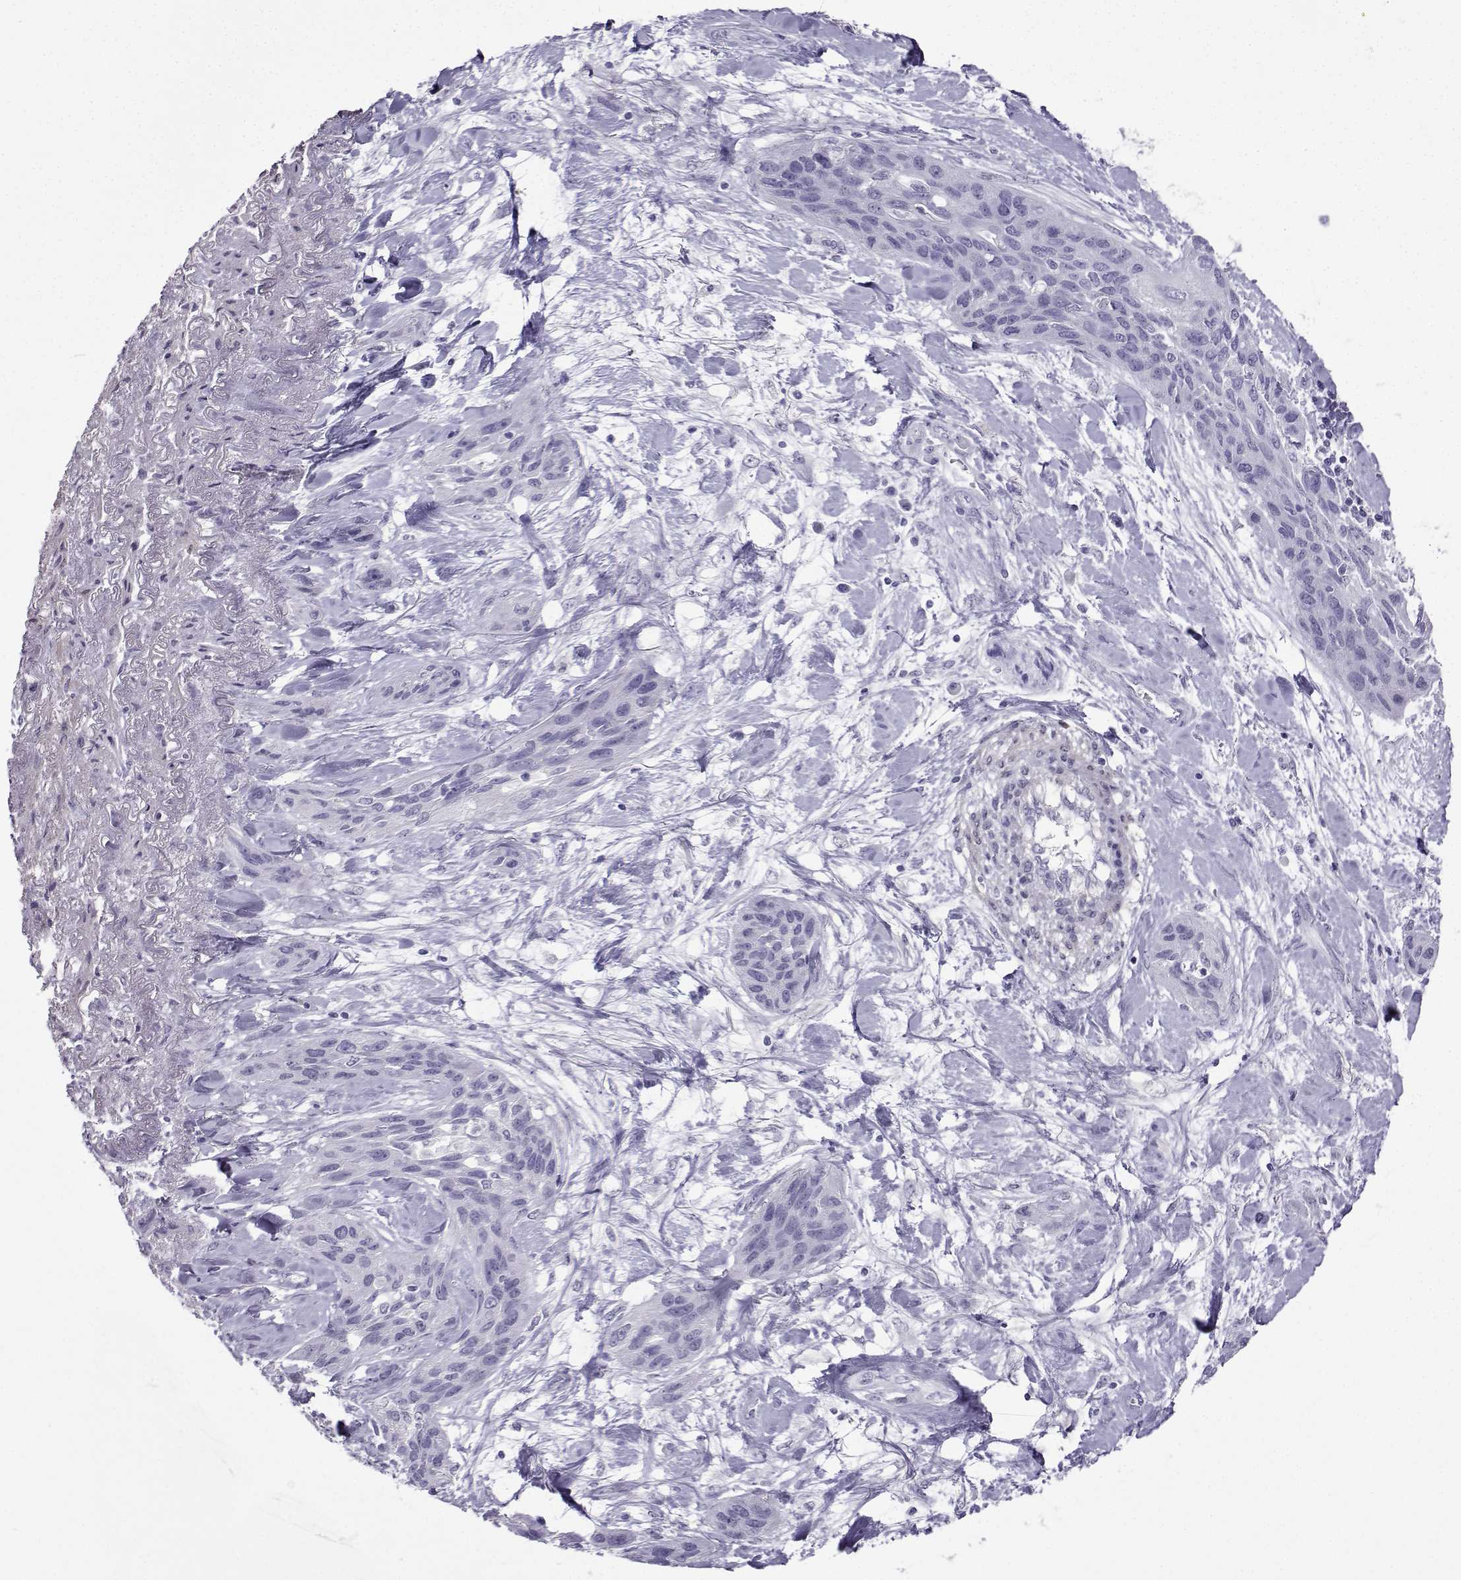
{"staining": {"intensity": "negative", "quantity": "none", "location": "none"}, "tissue": "lung cancer", "cell_type": "Tumor cells", "image_type": "cancer", "snomed": [{"axis": "morphology", "description": "Squamous cell carcinoma, NOS"}, {"axis": "topography", "description": "Lung"}], "caption": "Squamous cell carcinoma (lung) was stained to show a protein in brown. There is no significant expression in tumor cells. The staining is performed using DAB (3,3'-diaminobenzidine) brown chromogen with nuclei counter-stained in using hematoxylin.", "gene": "KIF17", "patient": {"sex": "female", "age": 70}}